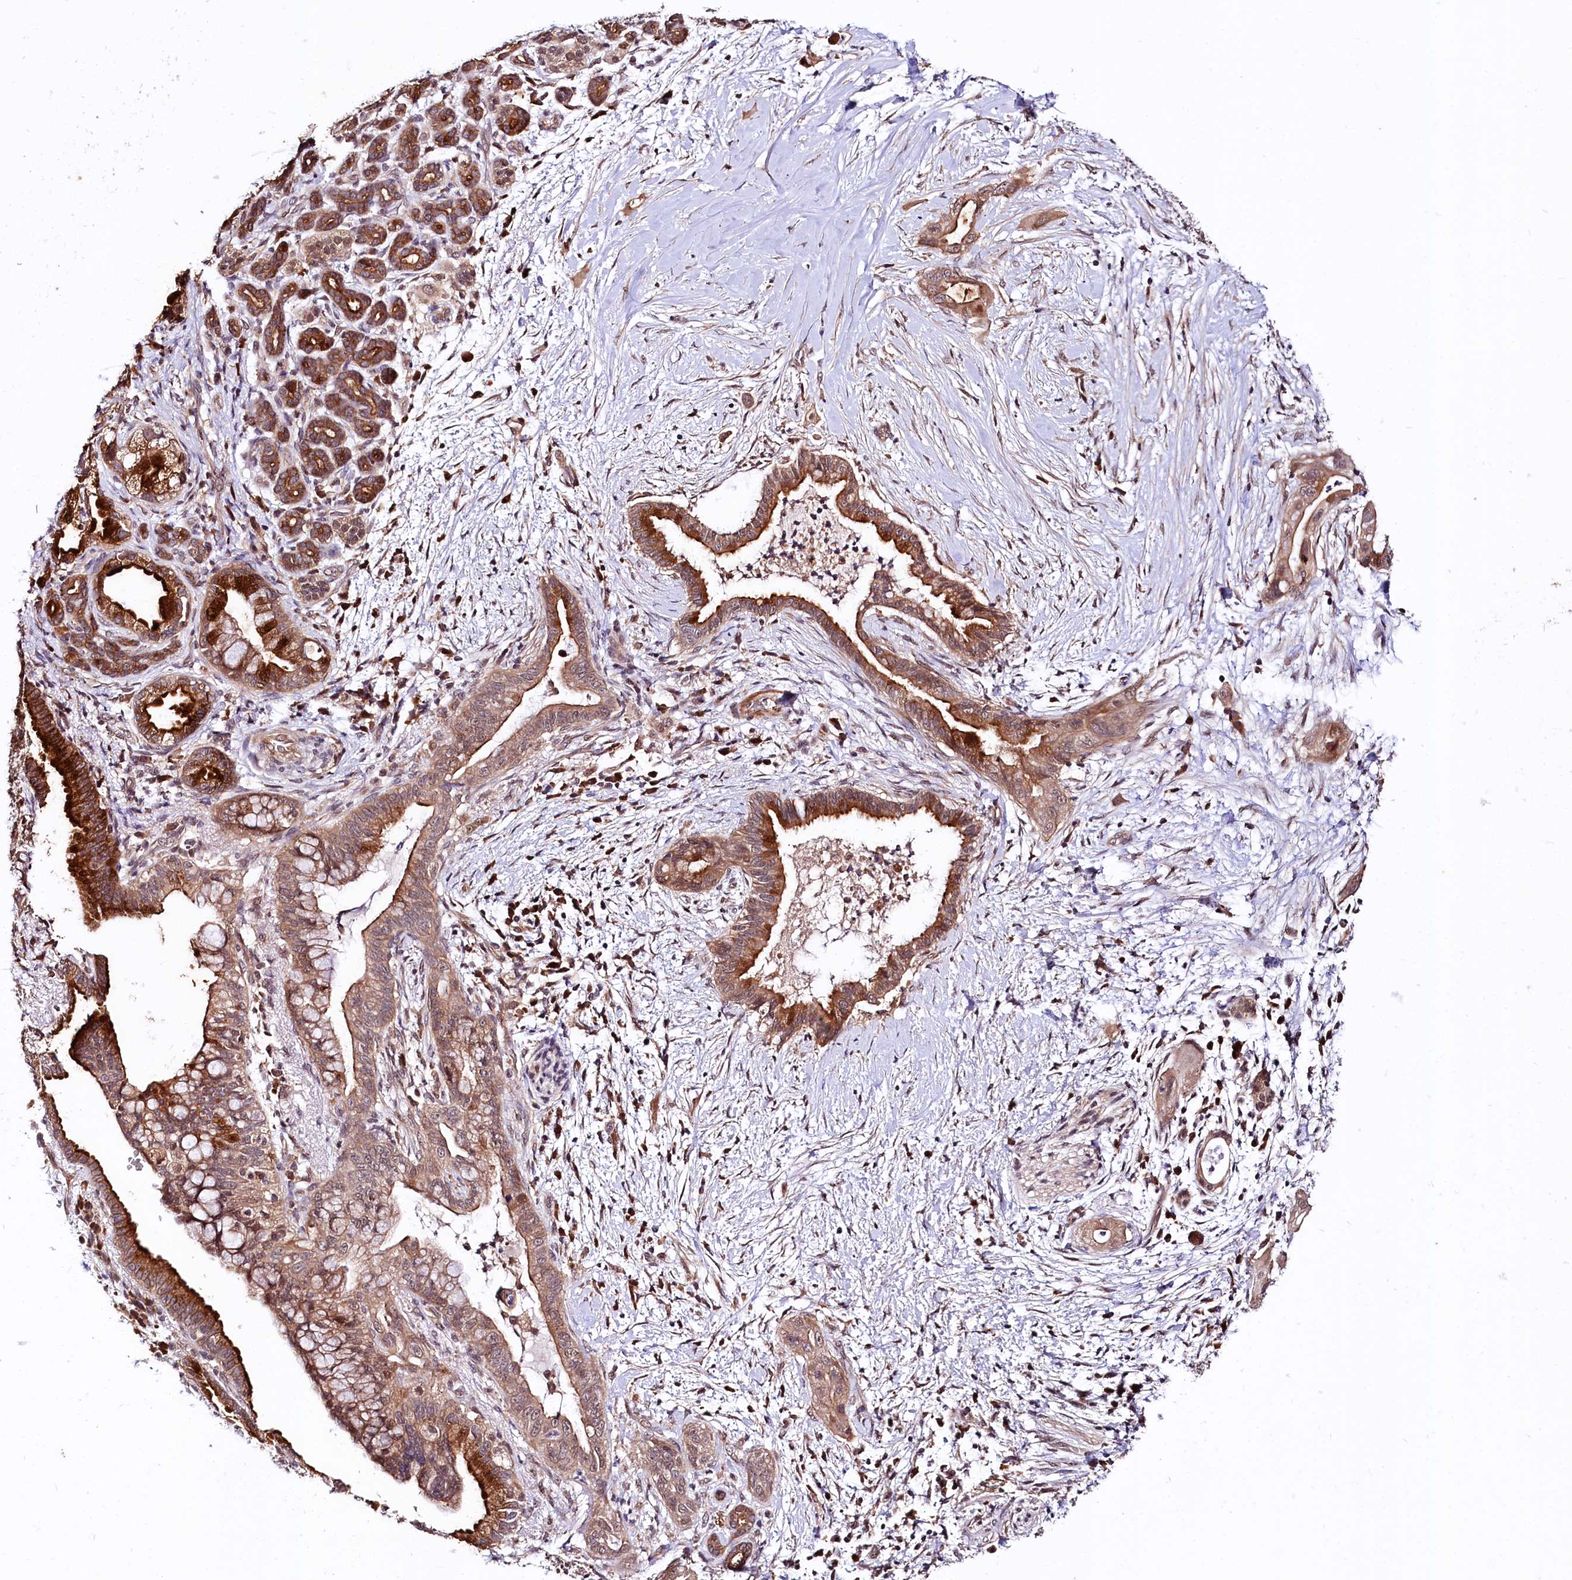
{"staining": {"intensity": "strong", "quantity": "25%-75%", "location": "cytoplasmic/membranous"}, "tissue": "pancreatic cancer", "cell_type": "Tumor cells", "image_type": "cancer", "snomed": [{"axis": "morphology", "description": "Adenocarcinoma, NOS"}, {"axis": "topography", "description": "Pancreas"}], "caption": "Approximately 25%-75% of tumor cells in human adenocarcinoma (pancreatic) show strong cytoplasmic/membranous protein staining as visualized by brown immunohistochemical staining.", "gene": "UBE3A", "patient": {"sex": "male", "age": 59}}